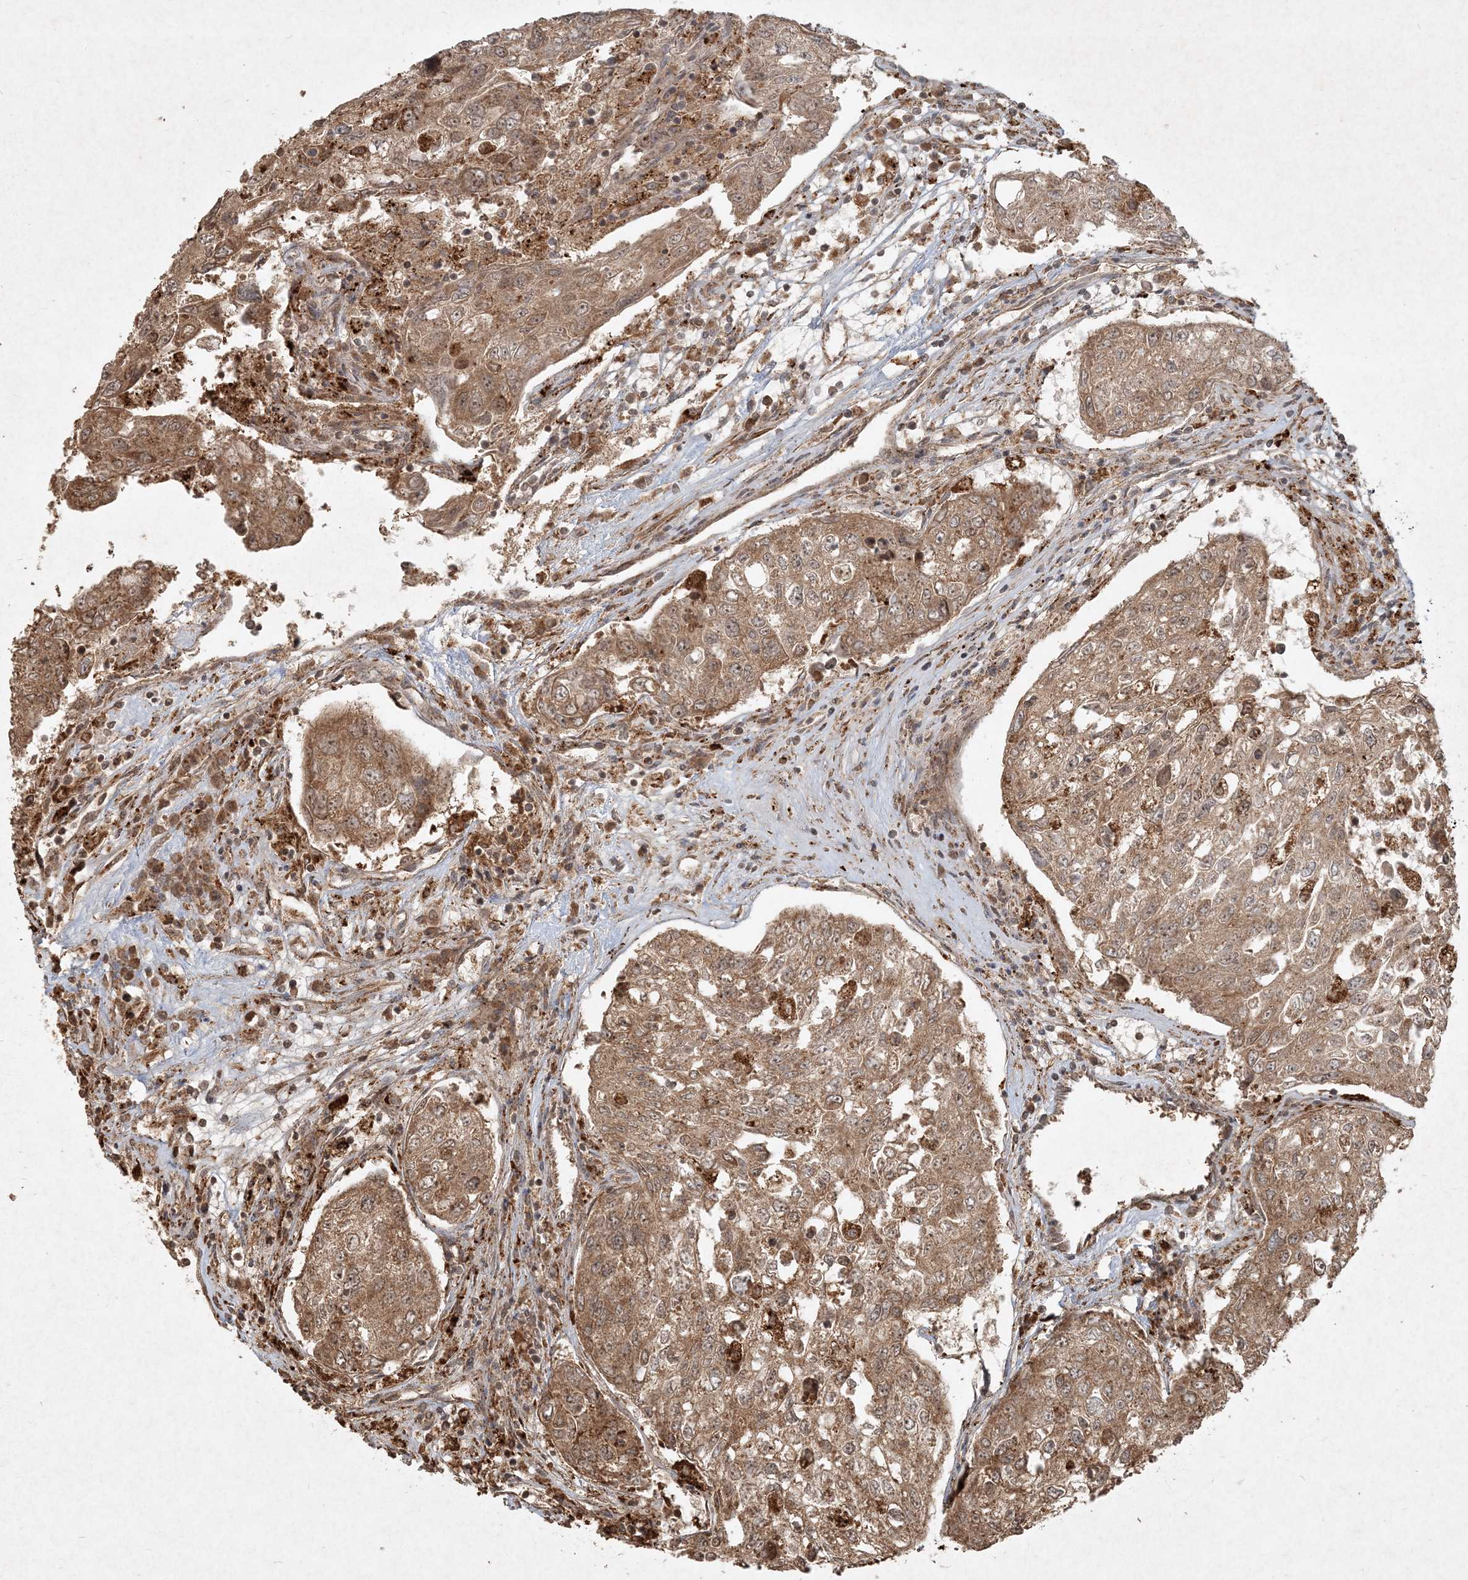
{"staining": {"intensity": "moderate", "quantity": ">75%", "location": "cytoplasmic/membranous"}, "tissue": "urothelial cancer", "cell_type": "Tumor cells", "image_type": "cancer", "snomed": [{"axis": "morphology", "description": "Urothelial carcinoma, High grade"}, {"axis": "topography", "description": "Lymph node"}, {"axis": "topography", "description": "Urinary bladder"}], "caption": "There is medium levels of moderate cytoplasmic/membranous expression in tumor cells of urothelial carcinoma (high-grade), as demonstrated by immunohistochemical staining (brown color).", "gene": "NARS1", "patient": {"sex": "male", "age": 51}}